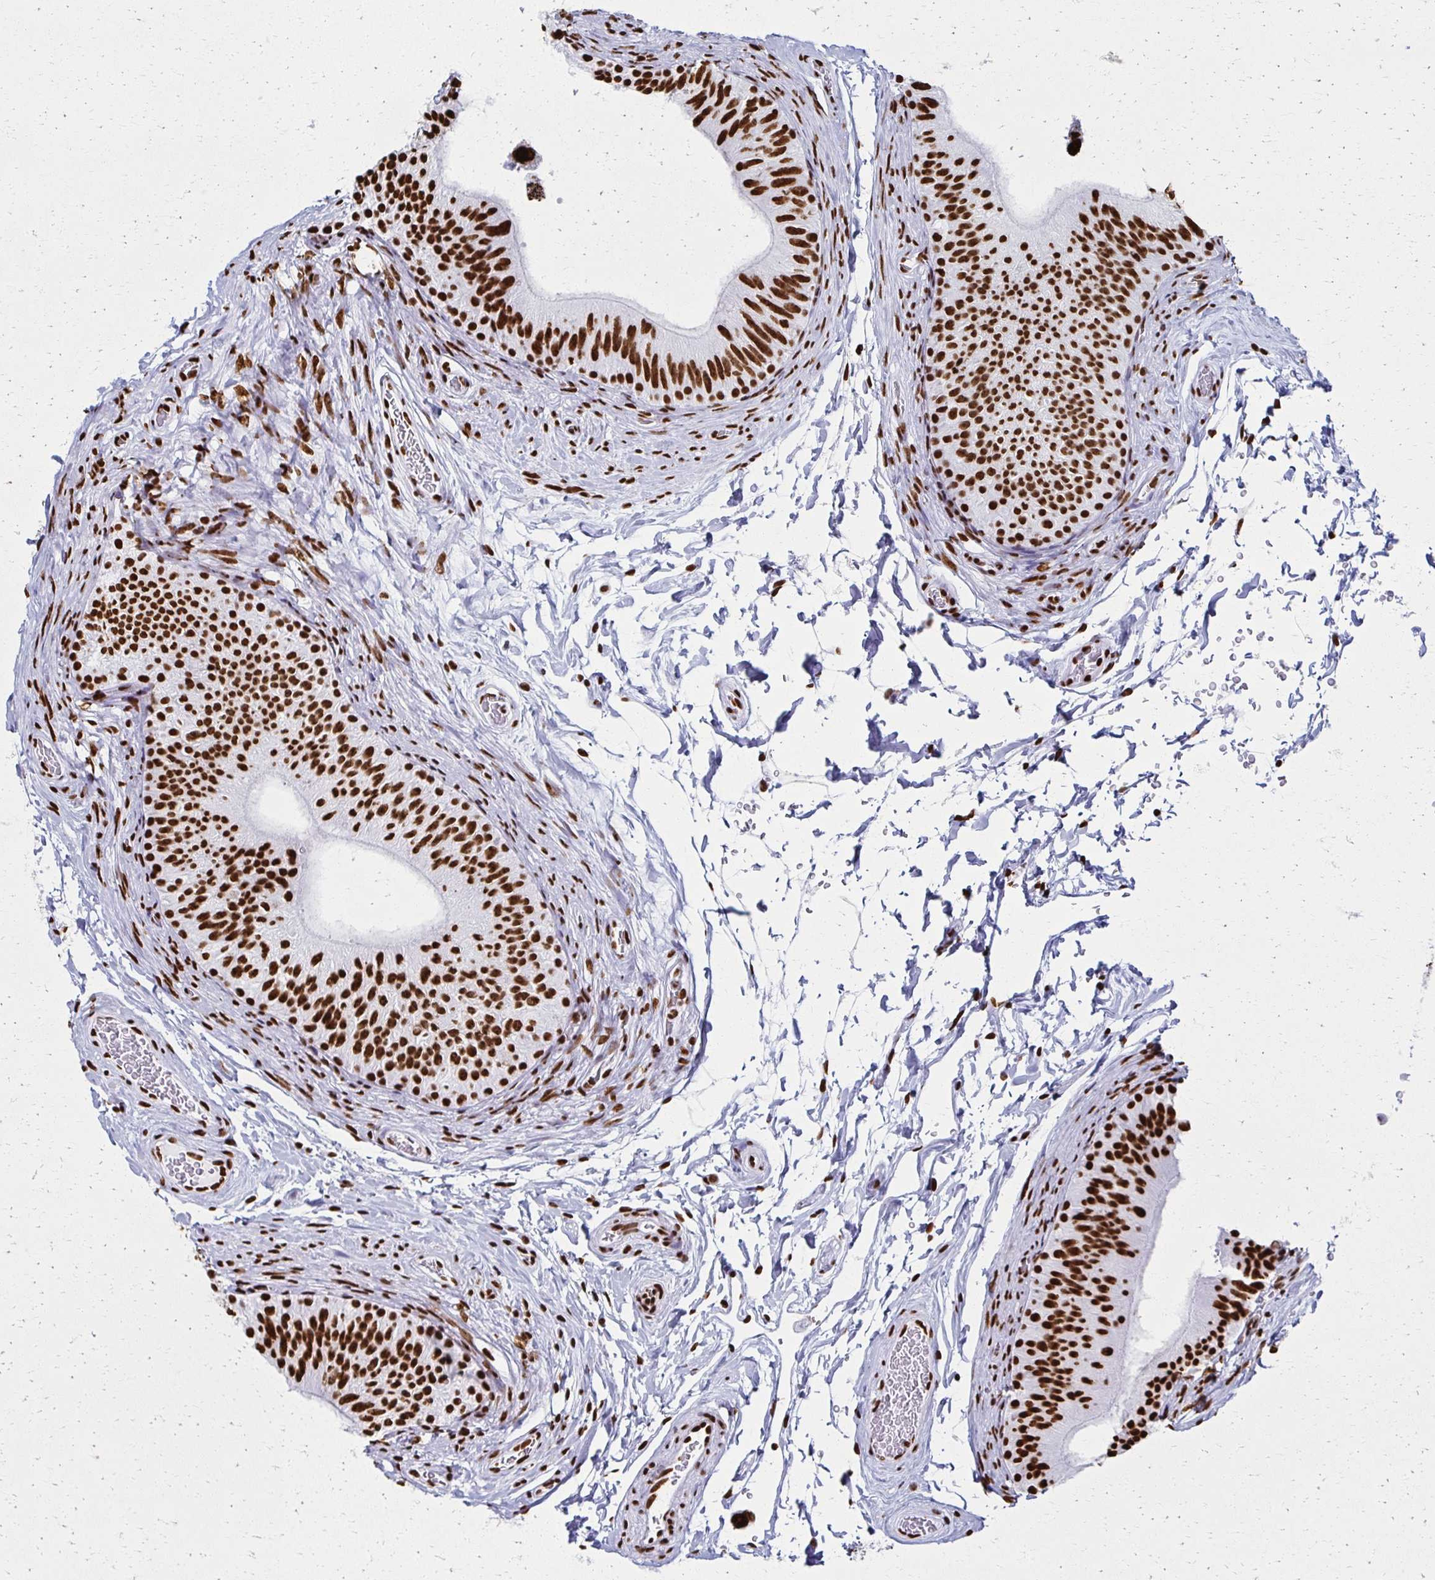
{"staining": {"intensity": "strong", "quantity": ">75%", "location": "nuclear"}, "tissue": "epididymis", "cell_type": "Glandular cells", "image_type": "normal", "snomed": [{"axis": "morphology", "description": "Normal tissue, NOS"}, {"axis": "topography", "description": "Epididymis, spermatic cord, NOS"}, {"axis": "topography", "description": "Epididymis"}], "caption": "This photomicrograph demonstrates benign epididymis stained with immunohistochemistry to label a protein in brown. The nuclear of glandular cells show strong positivity for the protein. Nuclei are counter-stained blue.", "gene": "NONO", "patient": {"sex": "male", "age": 31}}